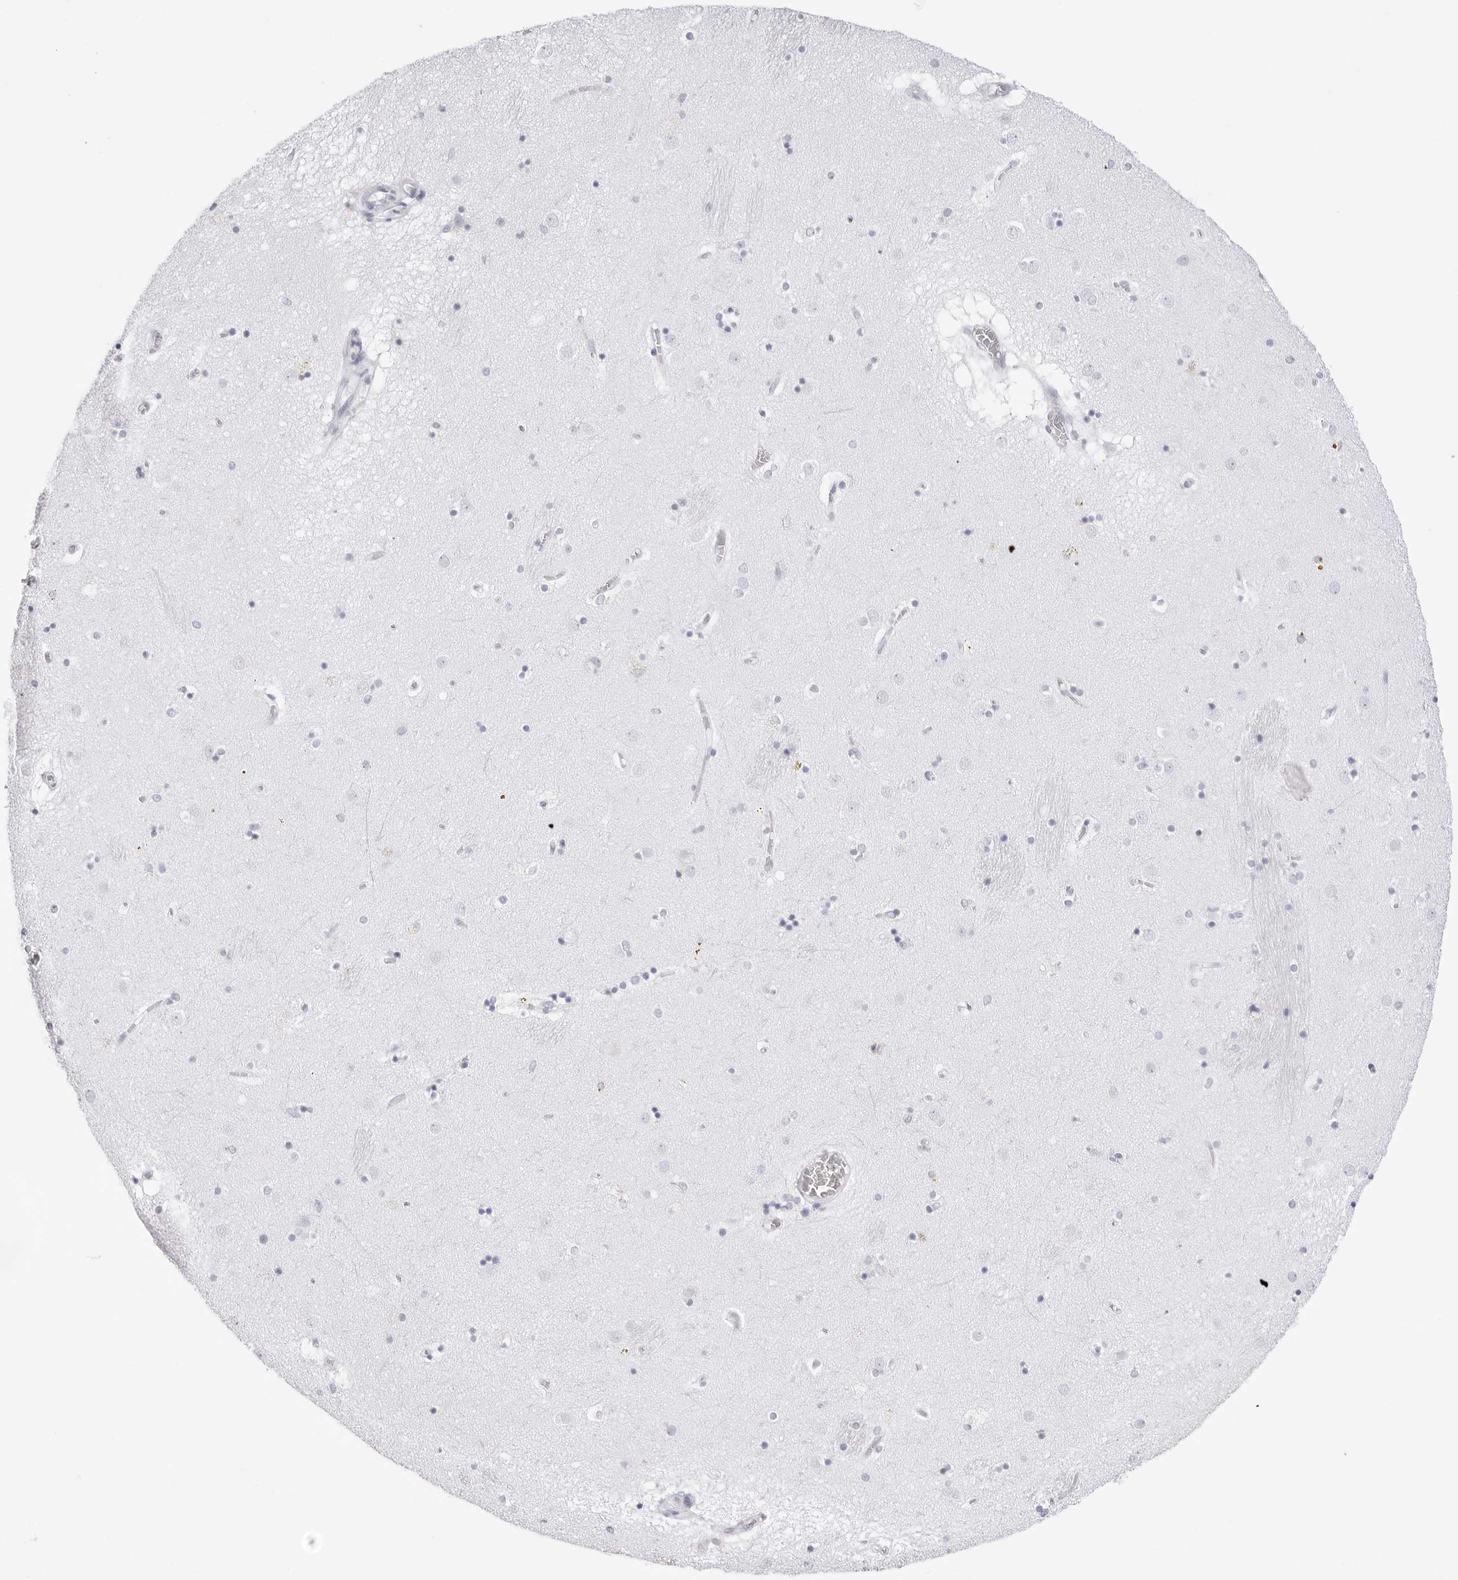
{"staining": {"intensity": "negative", "quantity": "none", "location": "none"}, "tissue": "caudate", "cell_type": "Glial cells", "image_type": "normal", "snomed": [{"axis": "morphology", "description": "Normal tissue, NOS"}, {"axis": "topography", "description": "Lateral ventricle wall"}], "caption": "Image shows no protein staining in glial cells of normal caudate.", "gene": "NASP", "patient": {"sex": "male", "age": 70}}